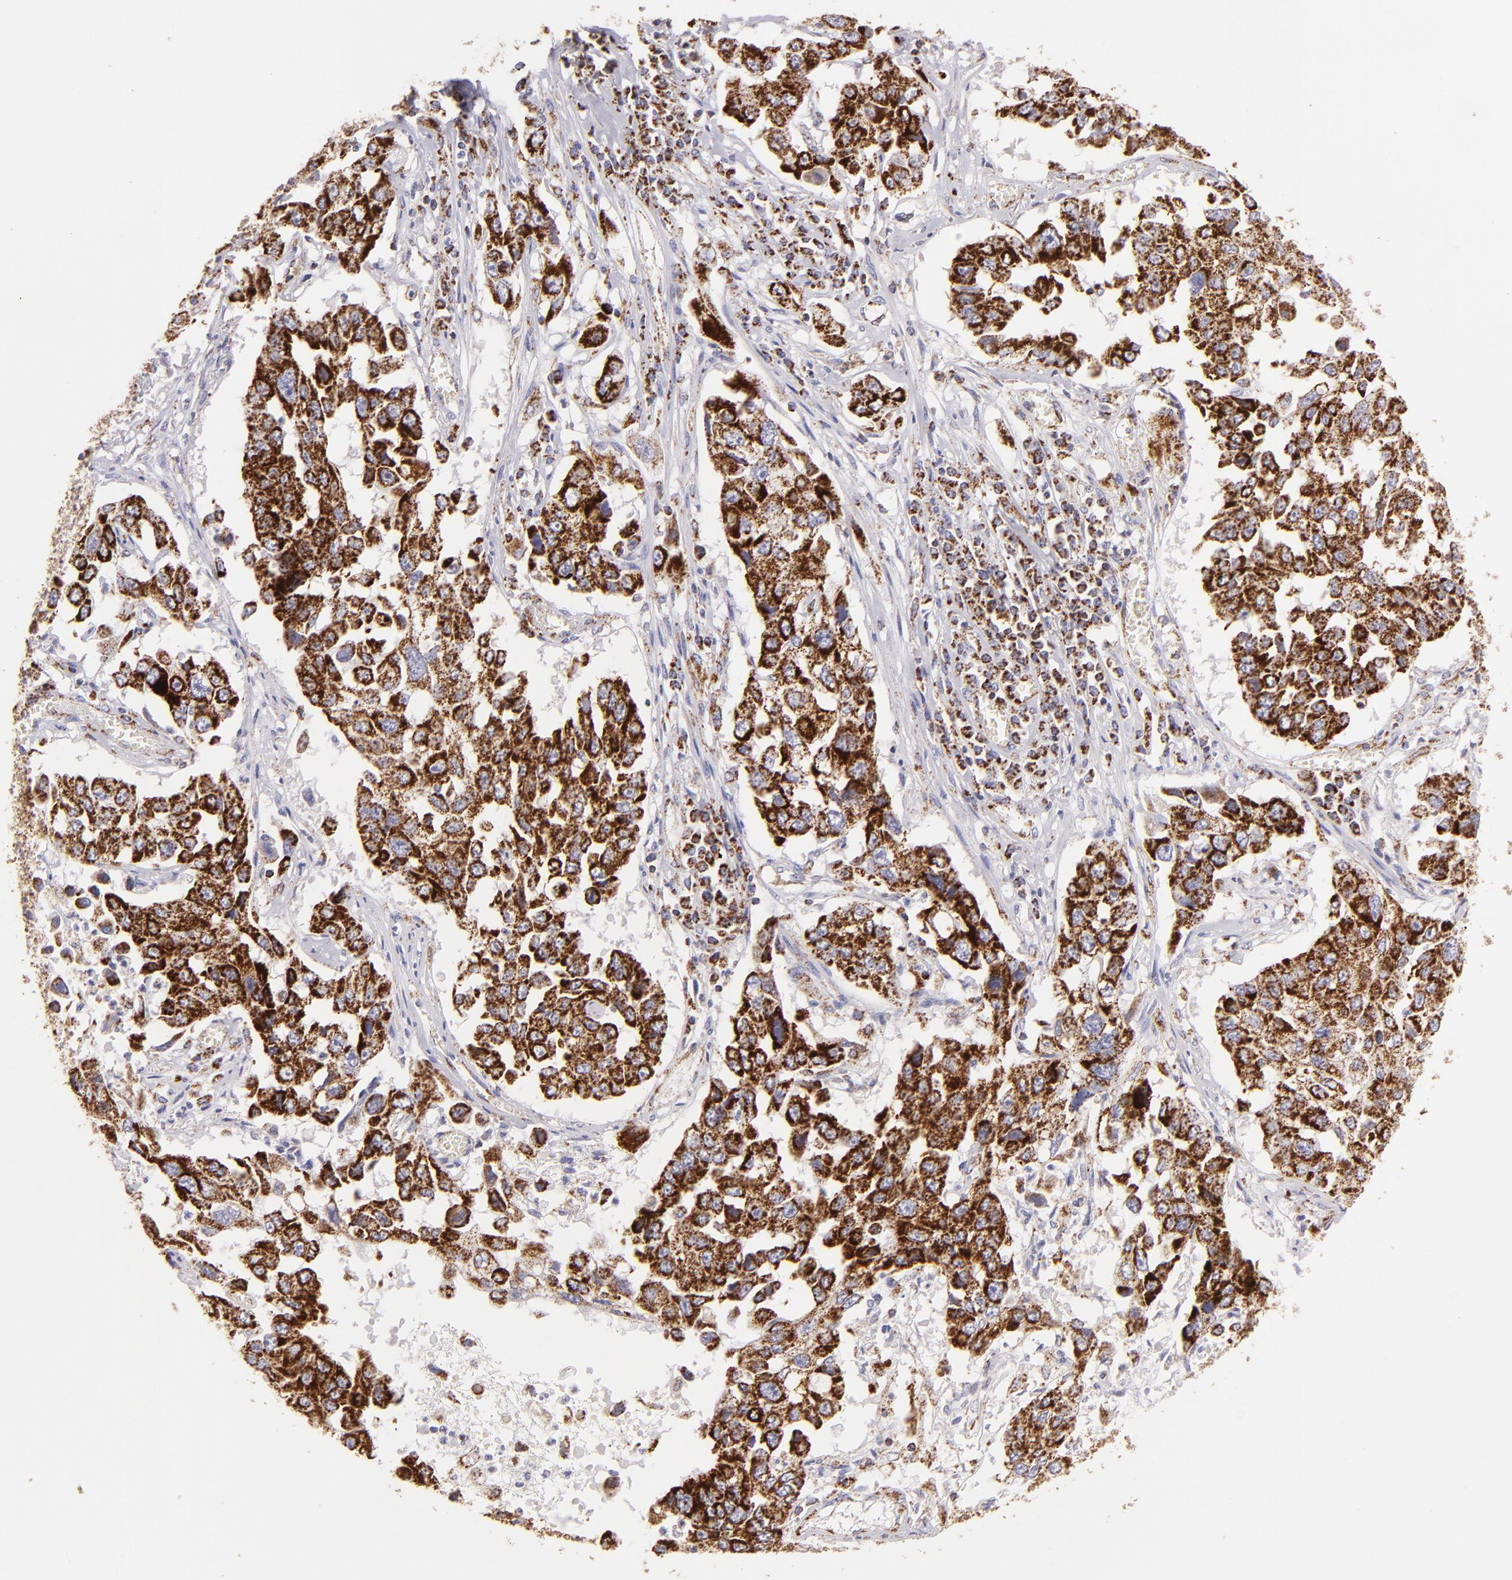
{"staining": {"intensity": "strong", "quantity": ">75%", "location": "cytoplasmic/membranous"}, "tissue": "lung cancer", "cell_type": "Tumor cells", "image_type": "cancer", "snomed": [{"axis": "morphology", "description": "Squamous cell carcinoma, NOS"}, {"axis": "topography", "description": "Lung"}], "caption": "Immunohistochemistry micrograph of neoplastic tissue: lung cancer stained using IHC reveals high levels of strong protein expression localized specifically in the cytoplasmic/membranous of tumor cells, appearing as a cytoplasmic/membranous brown color.", "gene": "HSPD1", "patient": {"sex": "male", "age": 71}}